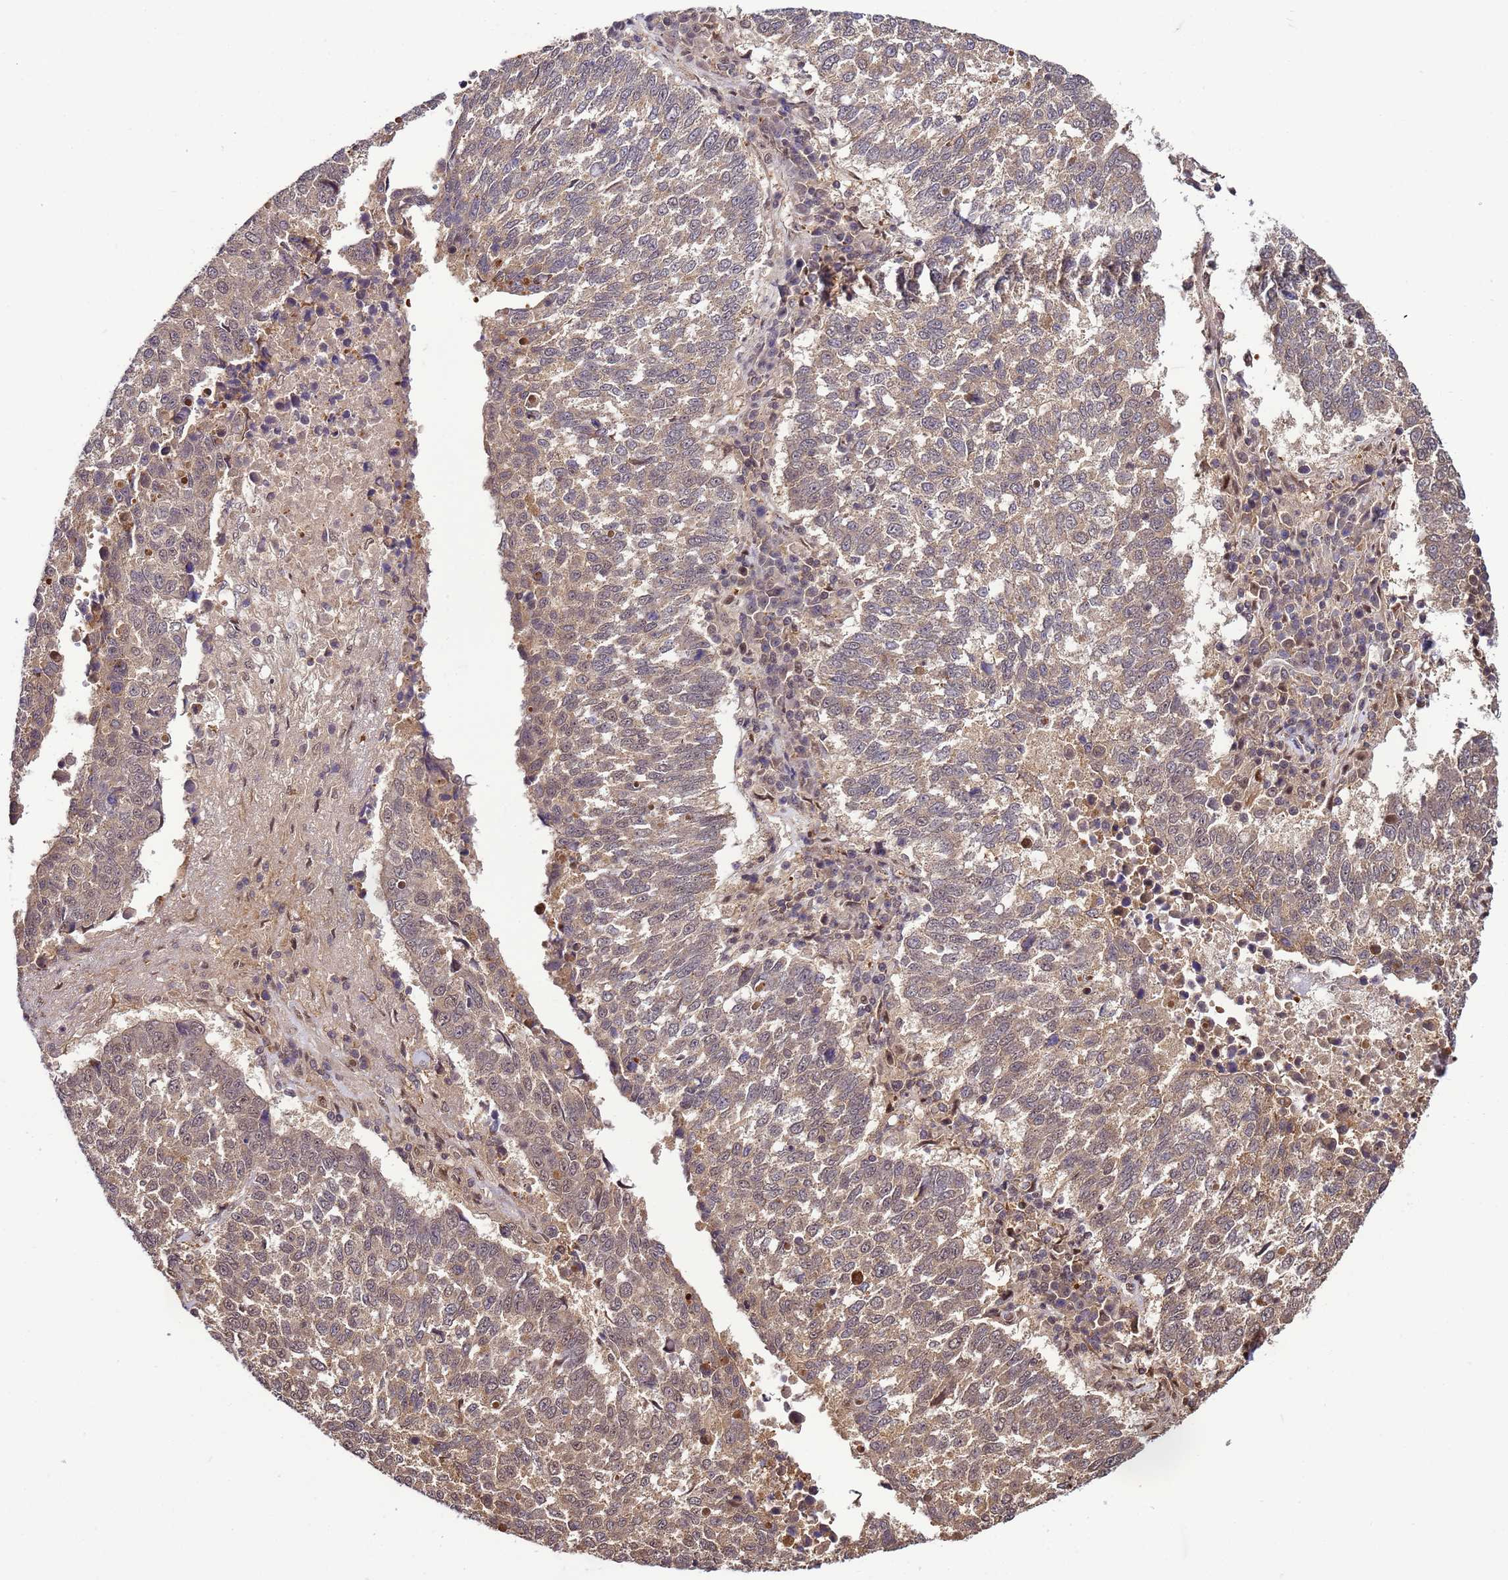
{"staining": {"intensity": "weak", "quantity": ">75%", "location": "cytoplasmic/membranous"}, "tissue": "lung cancer", "cell_type": "Tumor cells", "image_type": "cancer", "snomed": [{"axis": "morphology", "description": "Squamous cell carcinoma, NOS"}, {"axis": "topography", "description": "Lung"}], "caption": "Weak cytoplasmic/membranous staining is appreciated in approximately >75% of tumor cells in lung cancer (squamous cell carcinoma). The staining was performed using DAB (3,3'-diaminobenzidine), with brown indicating positive protein expression. Nuclei are stained blue with hematoxylin.", "gene": "GEN1", "patient": {"sex": "male", "age": 73}}